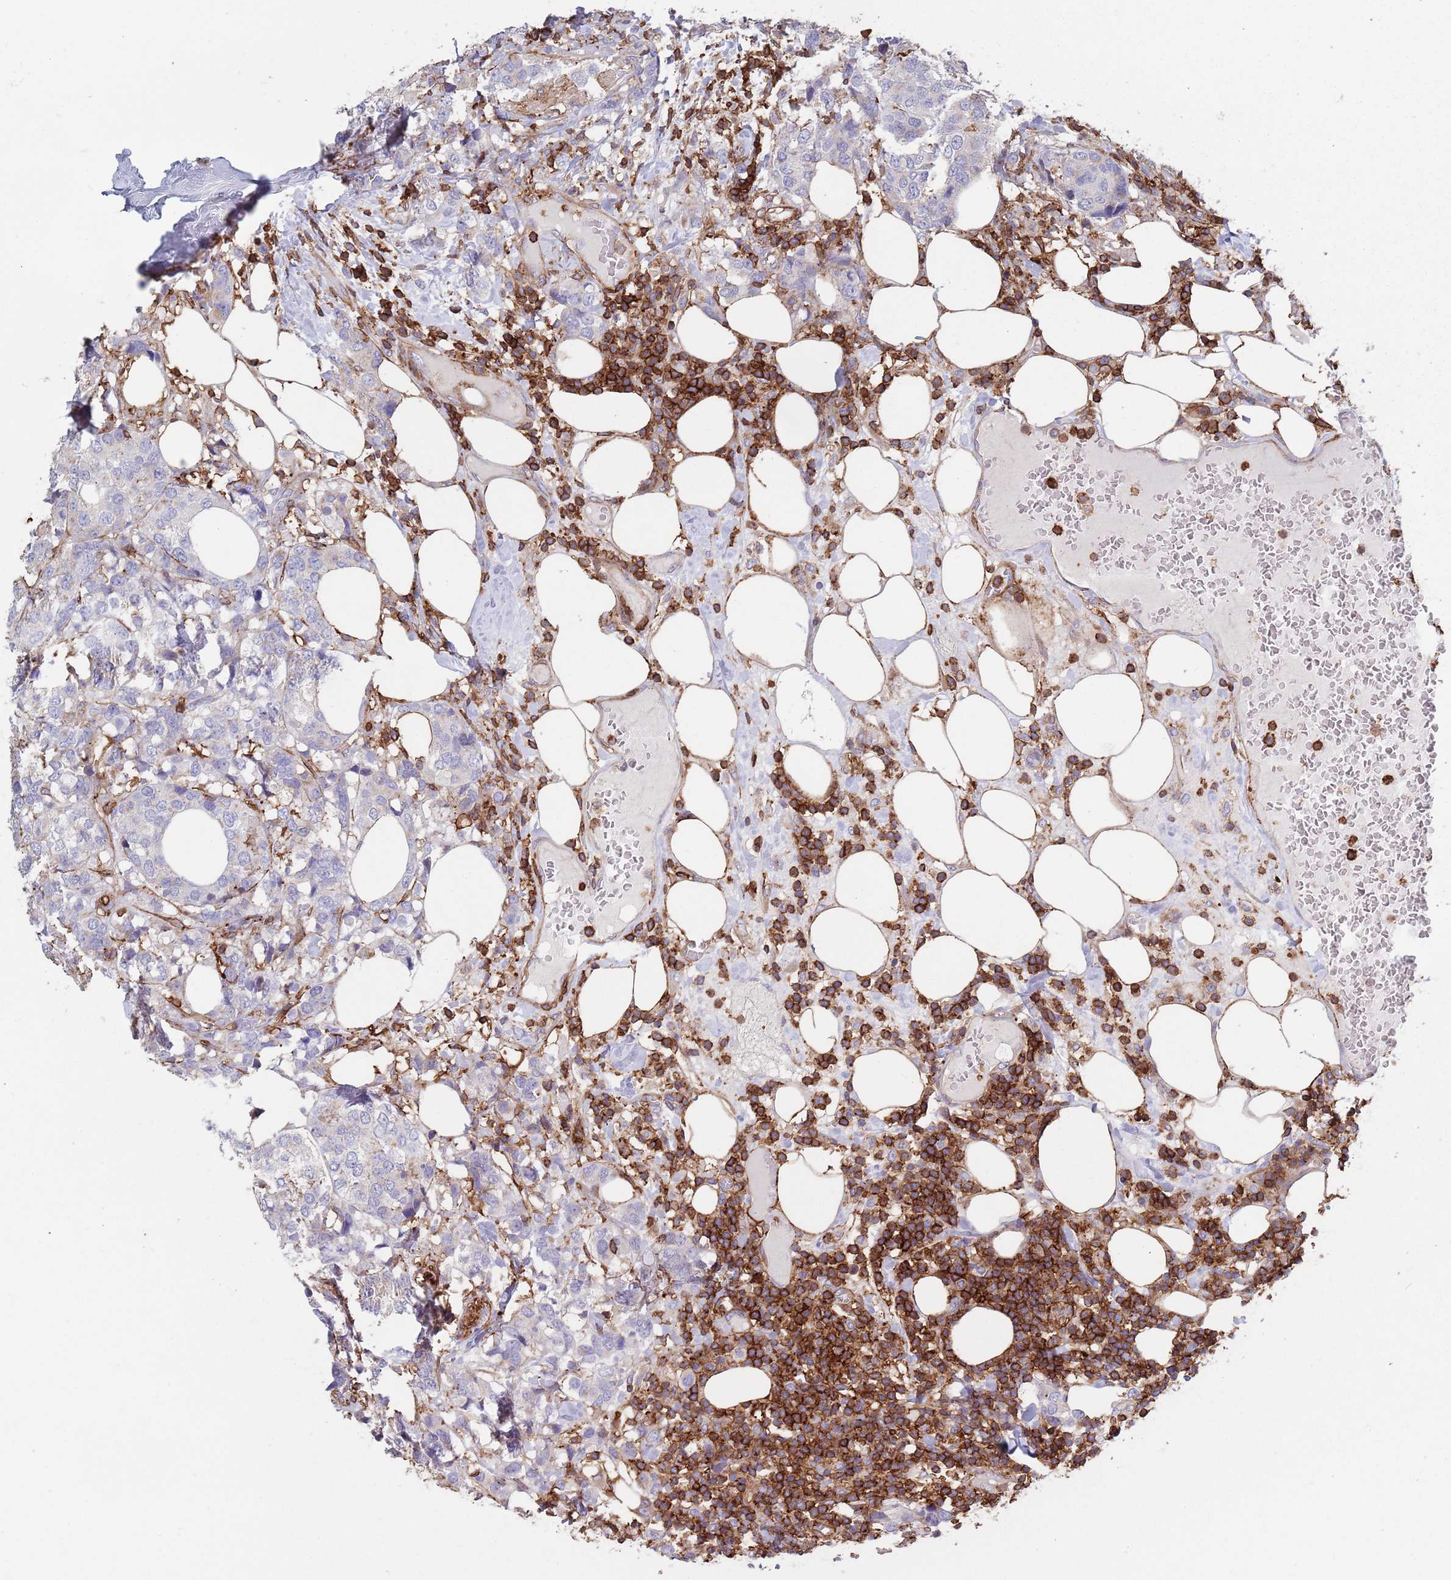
{"staining": {"intensity": "negative", "quantity": "none", "location": "none"}, "tissue": "breast cancer", "cell_type": "Tumor cells", "image_type": "cancer", "snomed": [{"axis": "morphology", "description": "Lobular carcinoma"}, {"axis": "topography", "description": "Breast"}], "caption": "Tumor cells show no significant expression in breast cancer. The staining is performed using DAB (3,3'-diaminobenzidine) brown chromogen with nuclei counter-stained in using hematoxylin.", "gene": "RNF144A", "patient": {"sex": "female", "age": 59}}